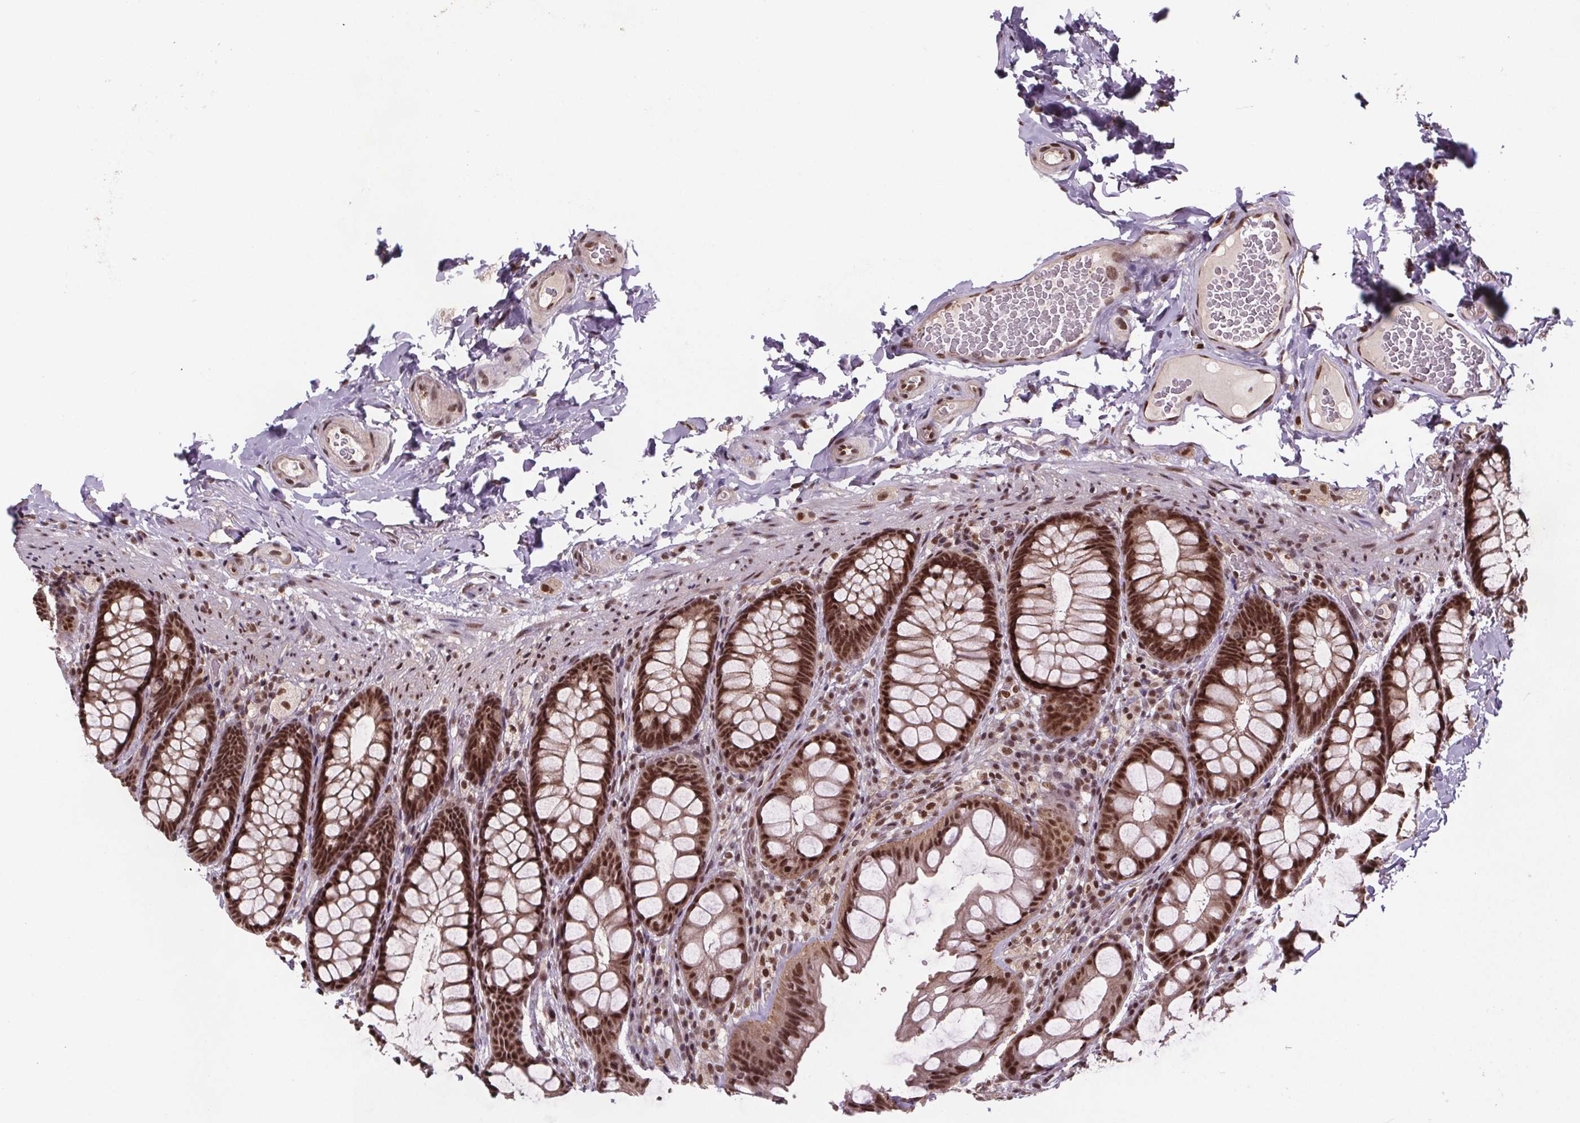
{"staining": {"intensity": "moderate", "quantity": ">75%", "location": "nuclear"}, "tissue": "colon", "cell_type": "Endothelial cells", "image_type": "normal", "snomed": [{"axis": "morphology", "description": "Normal tissue, NOS"}, {"axis": "topography", "description": "Colon"}], "caption": "Colon stained for a protein (brown) reveals moderate nuclear positive positivity in approximately >75% of endothelial cells.", "gene": "JARID2", "patient": {"sex": "male", "age": 47}}